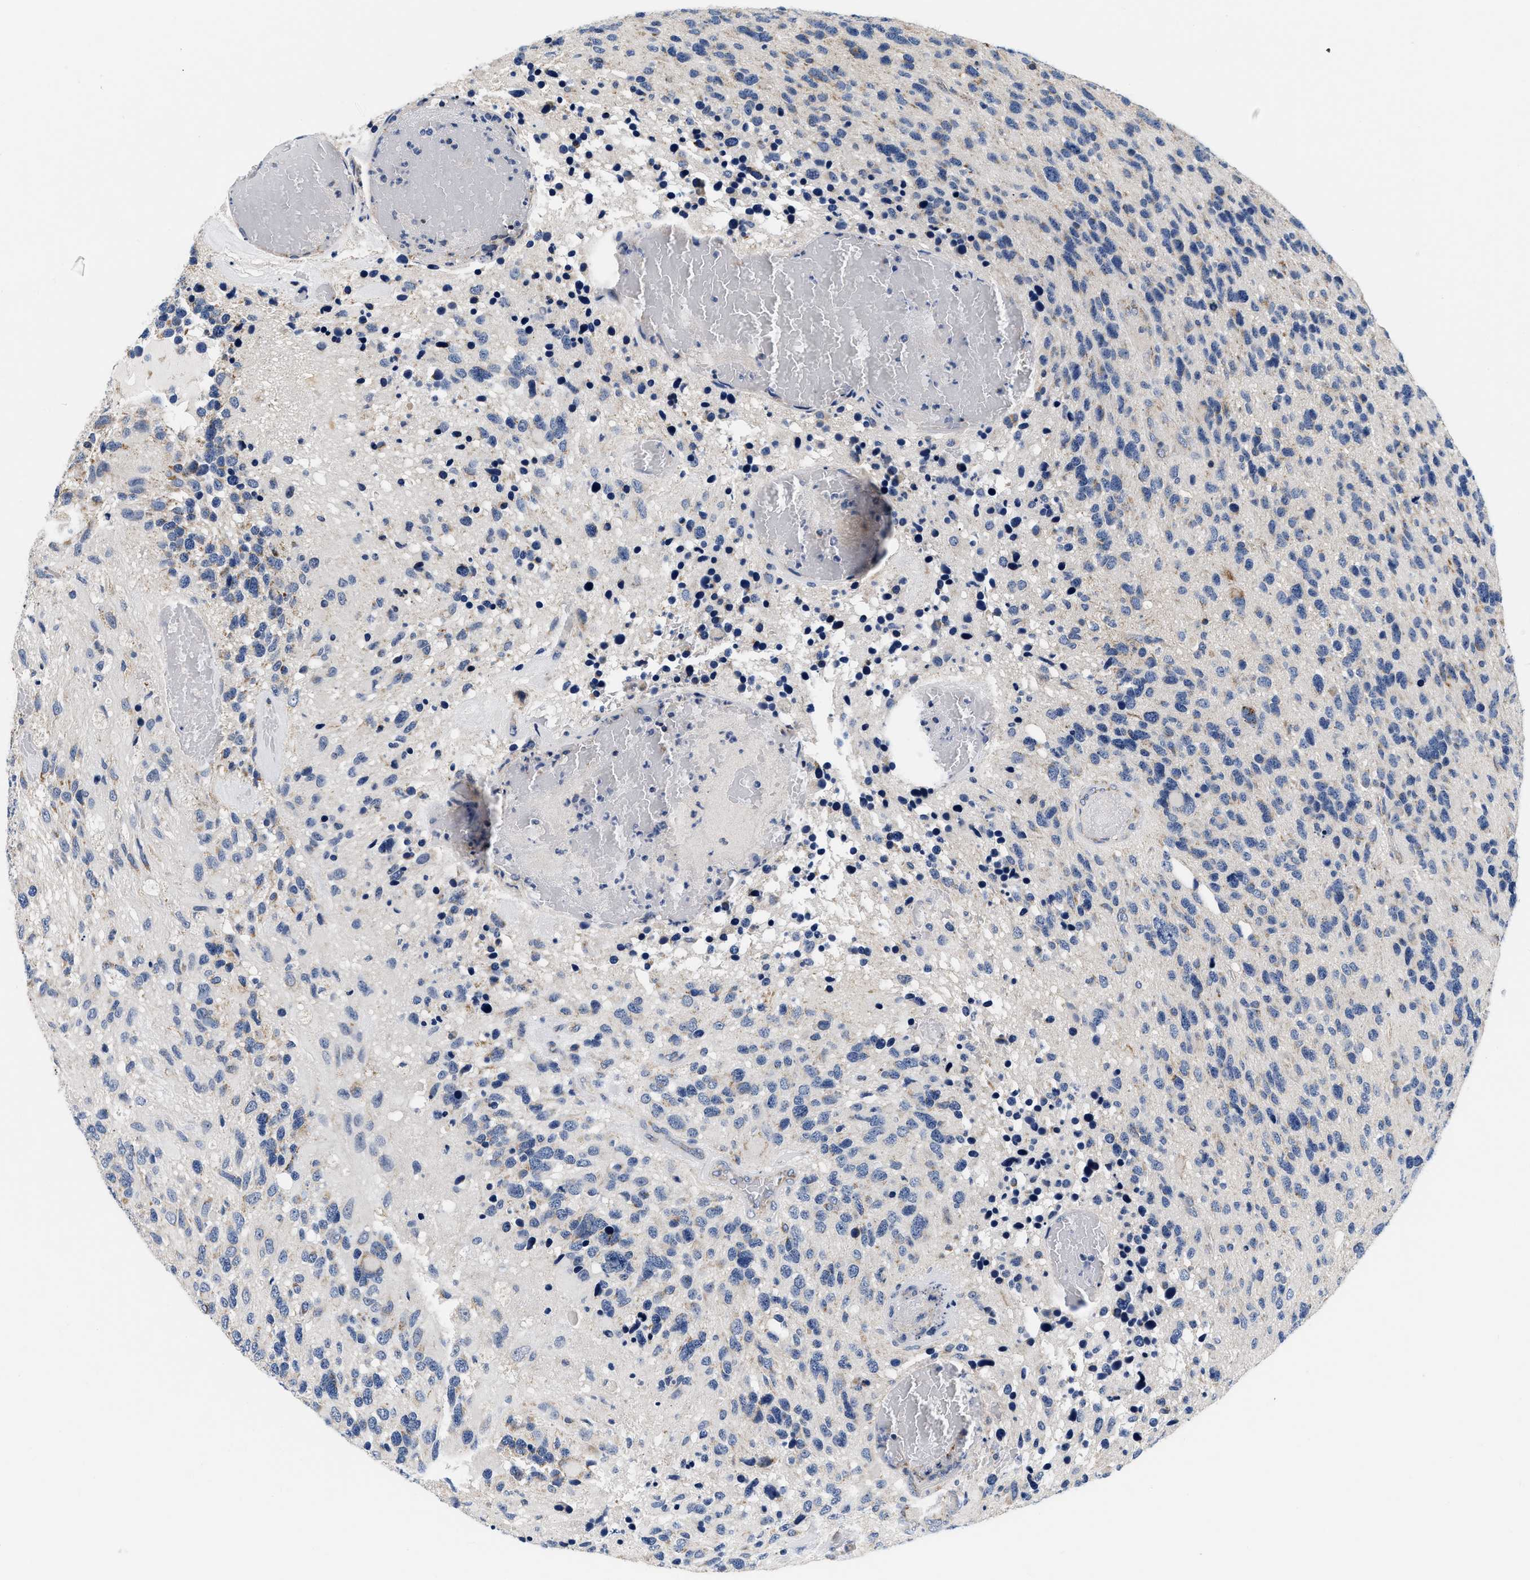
{"staining": {"intensity": "negative", "quantity": "none", "location": "none"}, "tissue": "glioma", "cell_type": "Tumor cells", "image_type": "cancer", "snomed": [{"axis": "morphology", "description": "Glioma, malignant, High grade"}, {"axis": "topography", "description": "Brain"}], "caption": "Human high-grade glioma (malignant) stained for a protein using IHC reveals no staining in tumor cells.", "gene": "PDP1", "patient": {"sex": "female", "age": 58}}